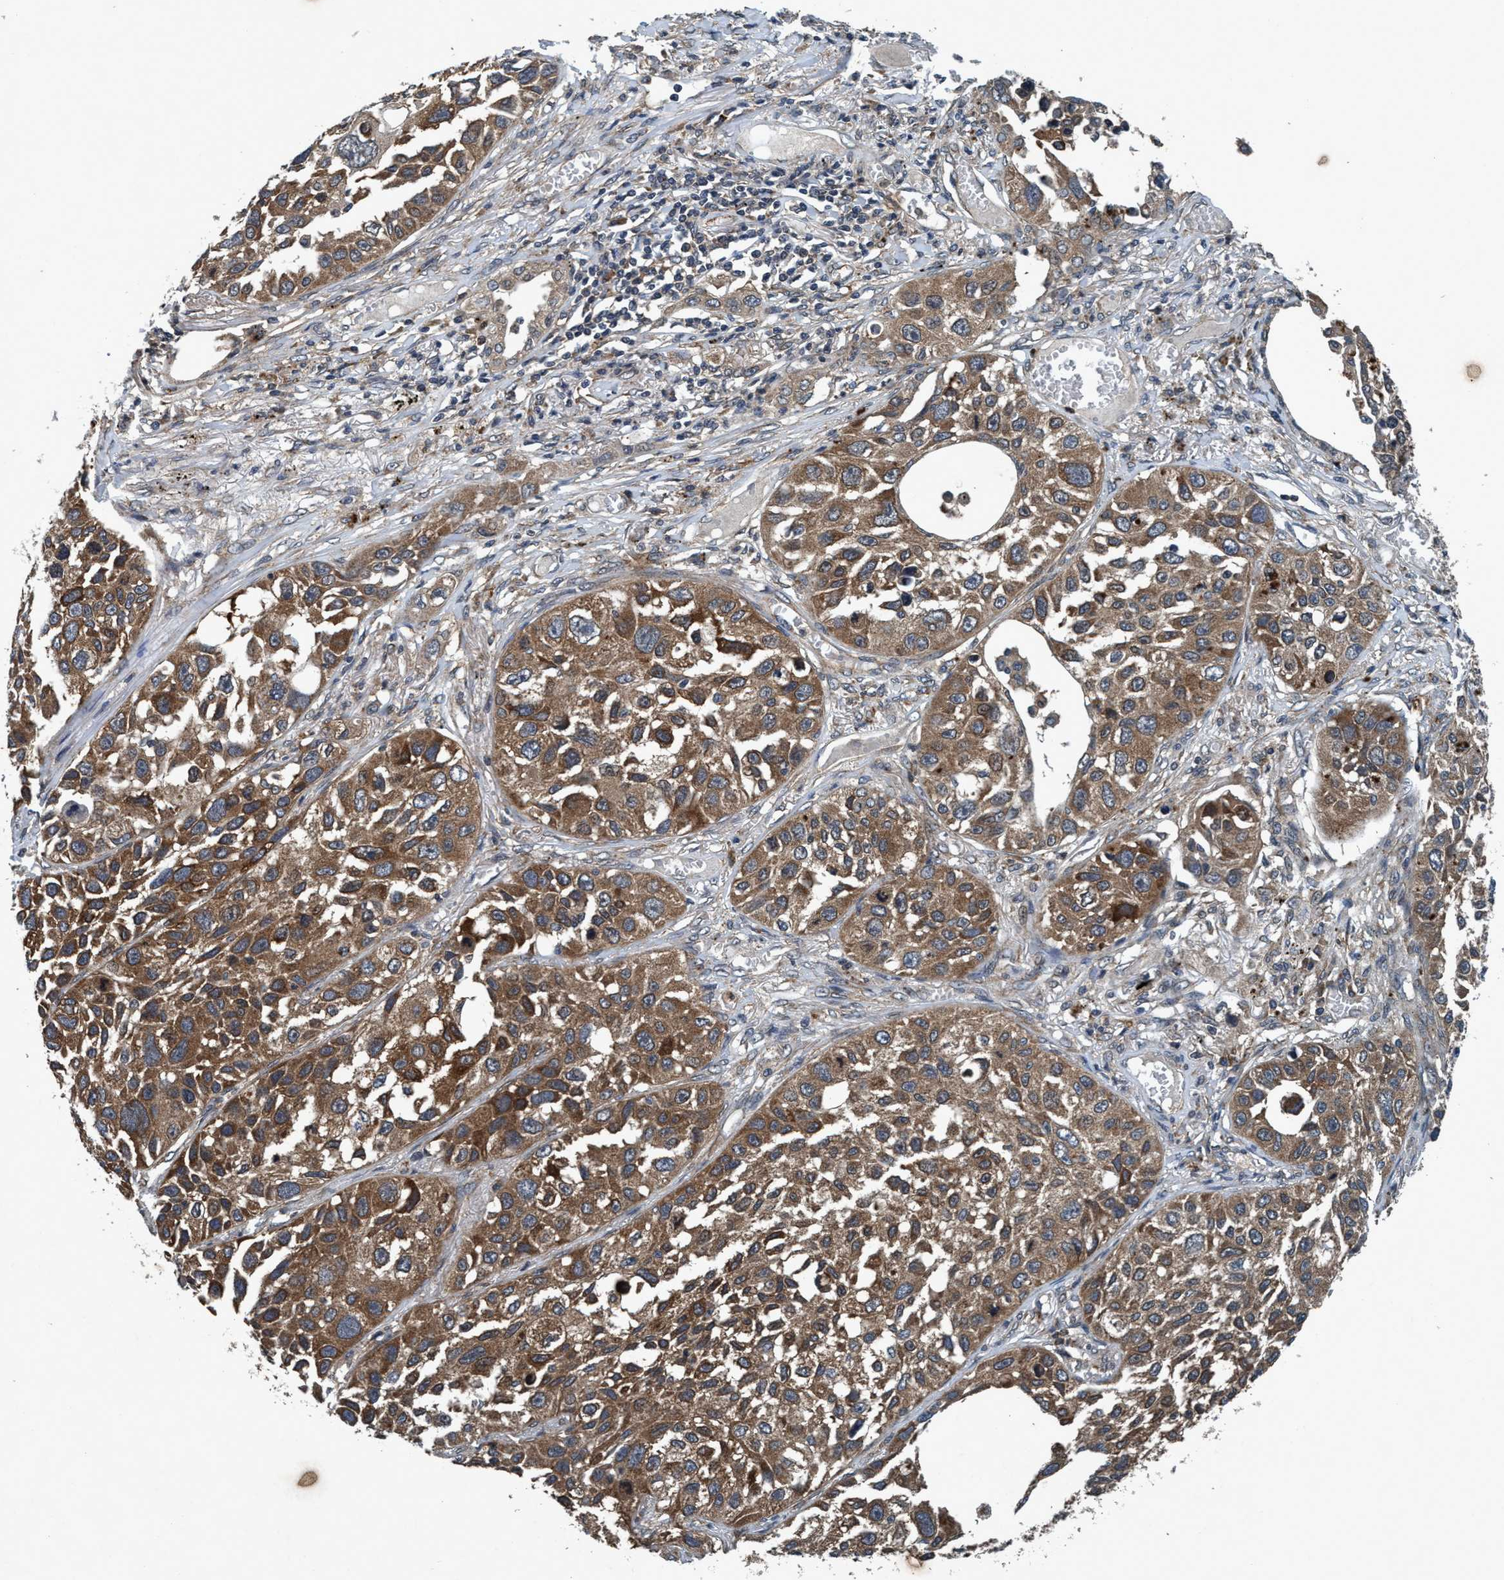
{"staining": {"intensity": "moderate", "quantity": ">75%", "location": "cytoplasmic/membranous"}, "tissue": "lung cancer", "cell_type": "Tumor cells", "image_type": "cancer", "snomed": [{"axis": "morphology", "description": "Squamous cell carcinoma, NOS"}, {"axis": "topography", "description": "Lung"}], "caption": "Brown immunohistochemical staining in lung cancer exhibits moderate cytoplasmic/membranous staining in approximately >75% of tumor cells. Nuclei are stained in blue.", "gene": "AKT1S1", "patient": {"sex": "male", "age": 71}}